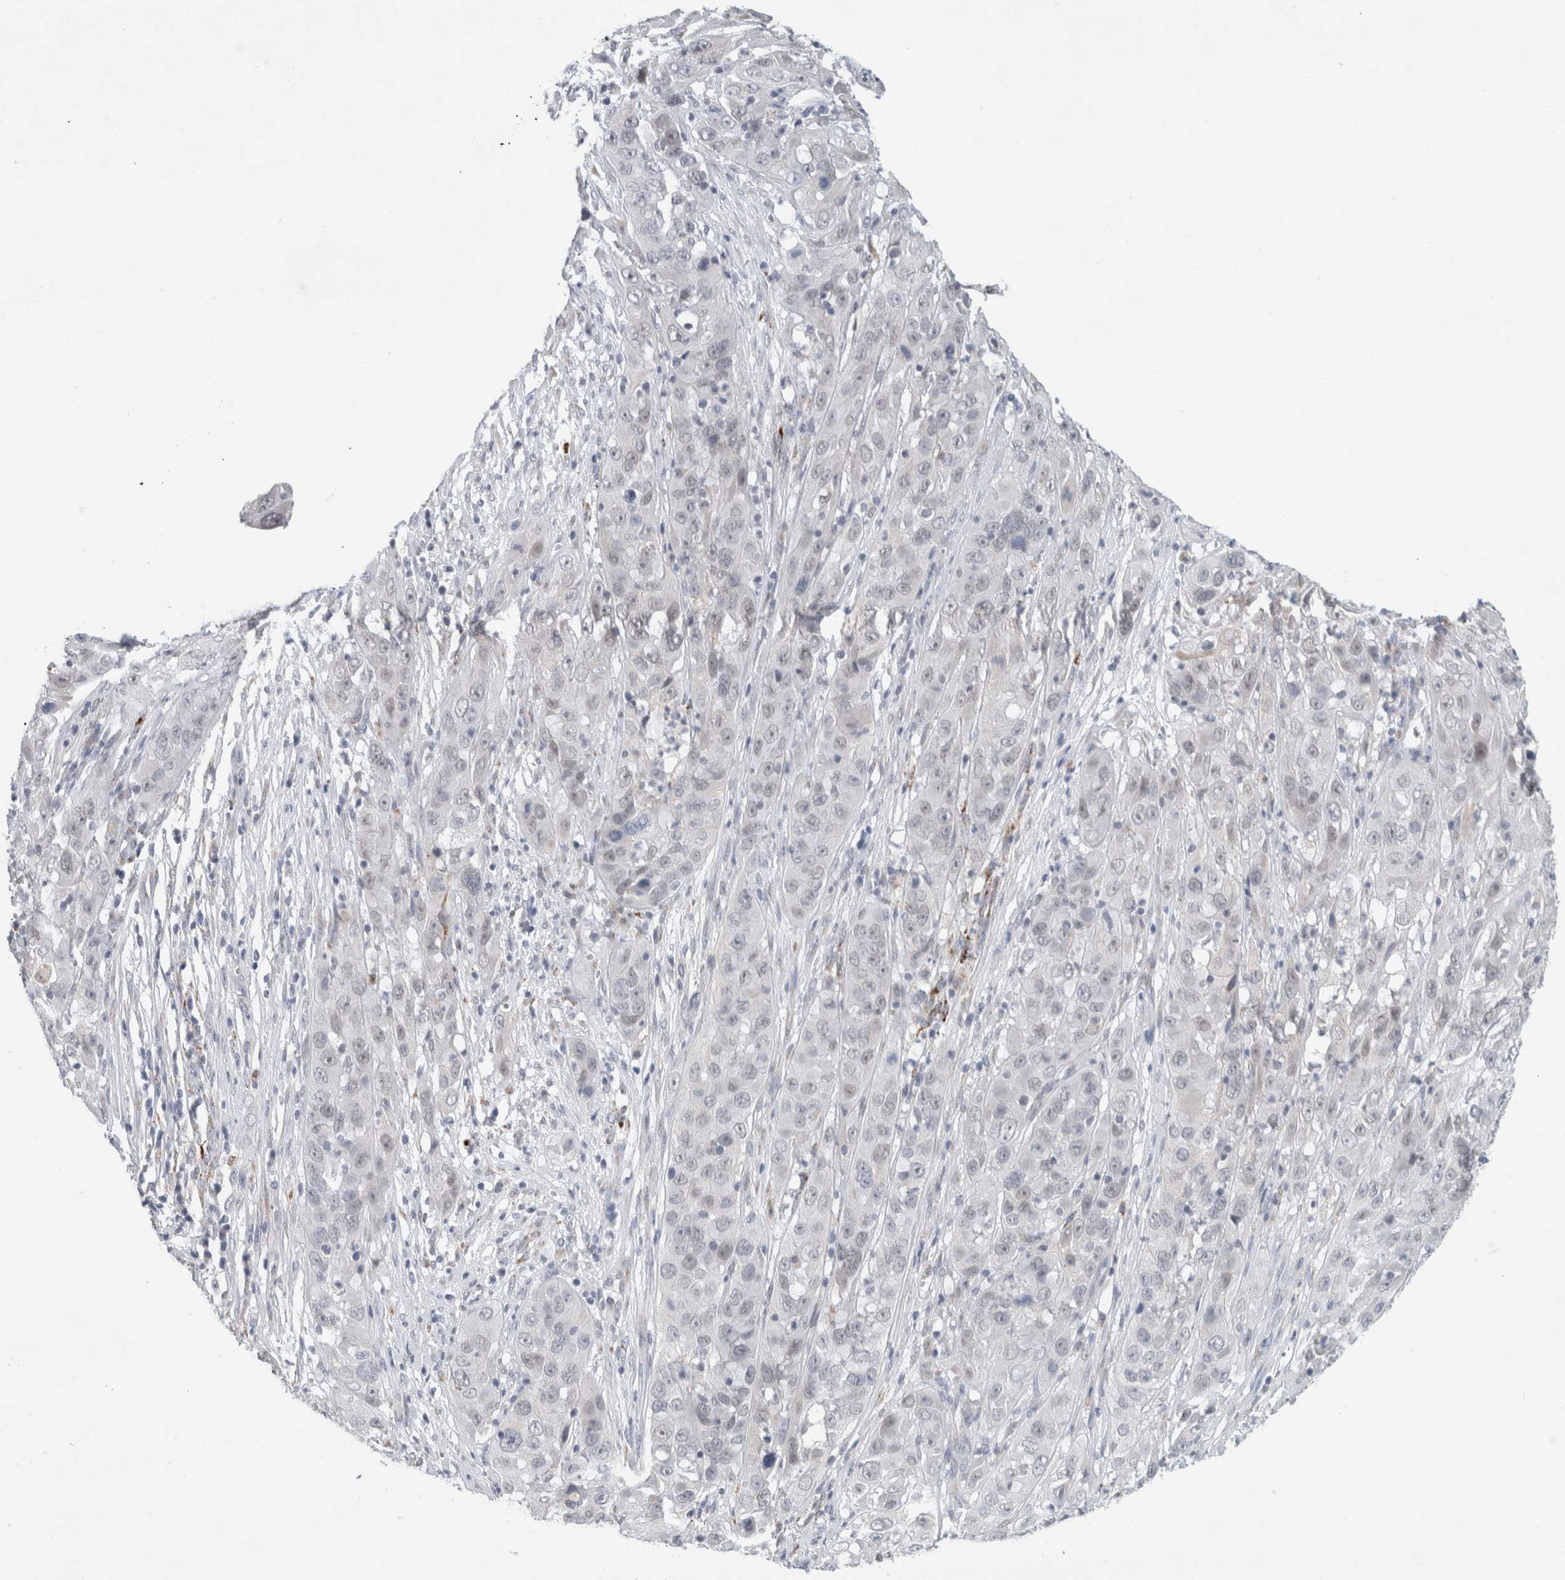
{"staining": {"intensity": "negative", "quantity": "none", "location": "none"}, "tissue": "cervical cancer", "cell_type": "Tumor cells", "image_type": "cancer", "snomed": [{"axis": "morphology", "description": "Squamous cell carcinoma, NOS"}, {"axis": "topography", "description": "Cervix"}], "caption": "Immunohistochemical staining of cervical squamous cell carcinoma demonstrates no significant expression in tumor cells. (Immunohistochemistry (ihc), brightfield microscopy, high magnification).", "gene": "NIPA1", "patient": {"sex": "female", "age": 32}}